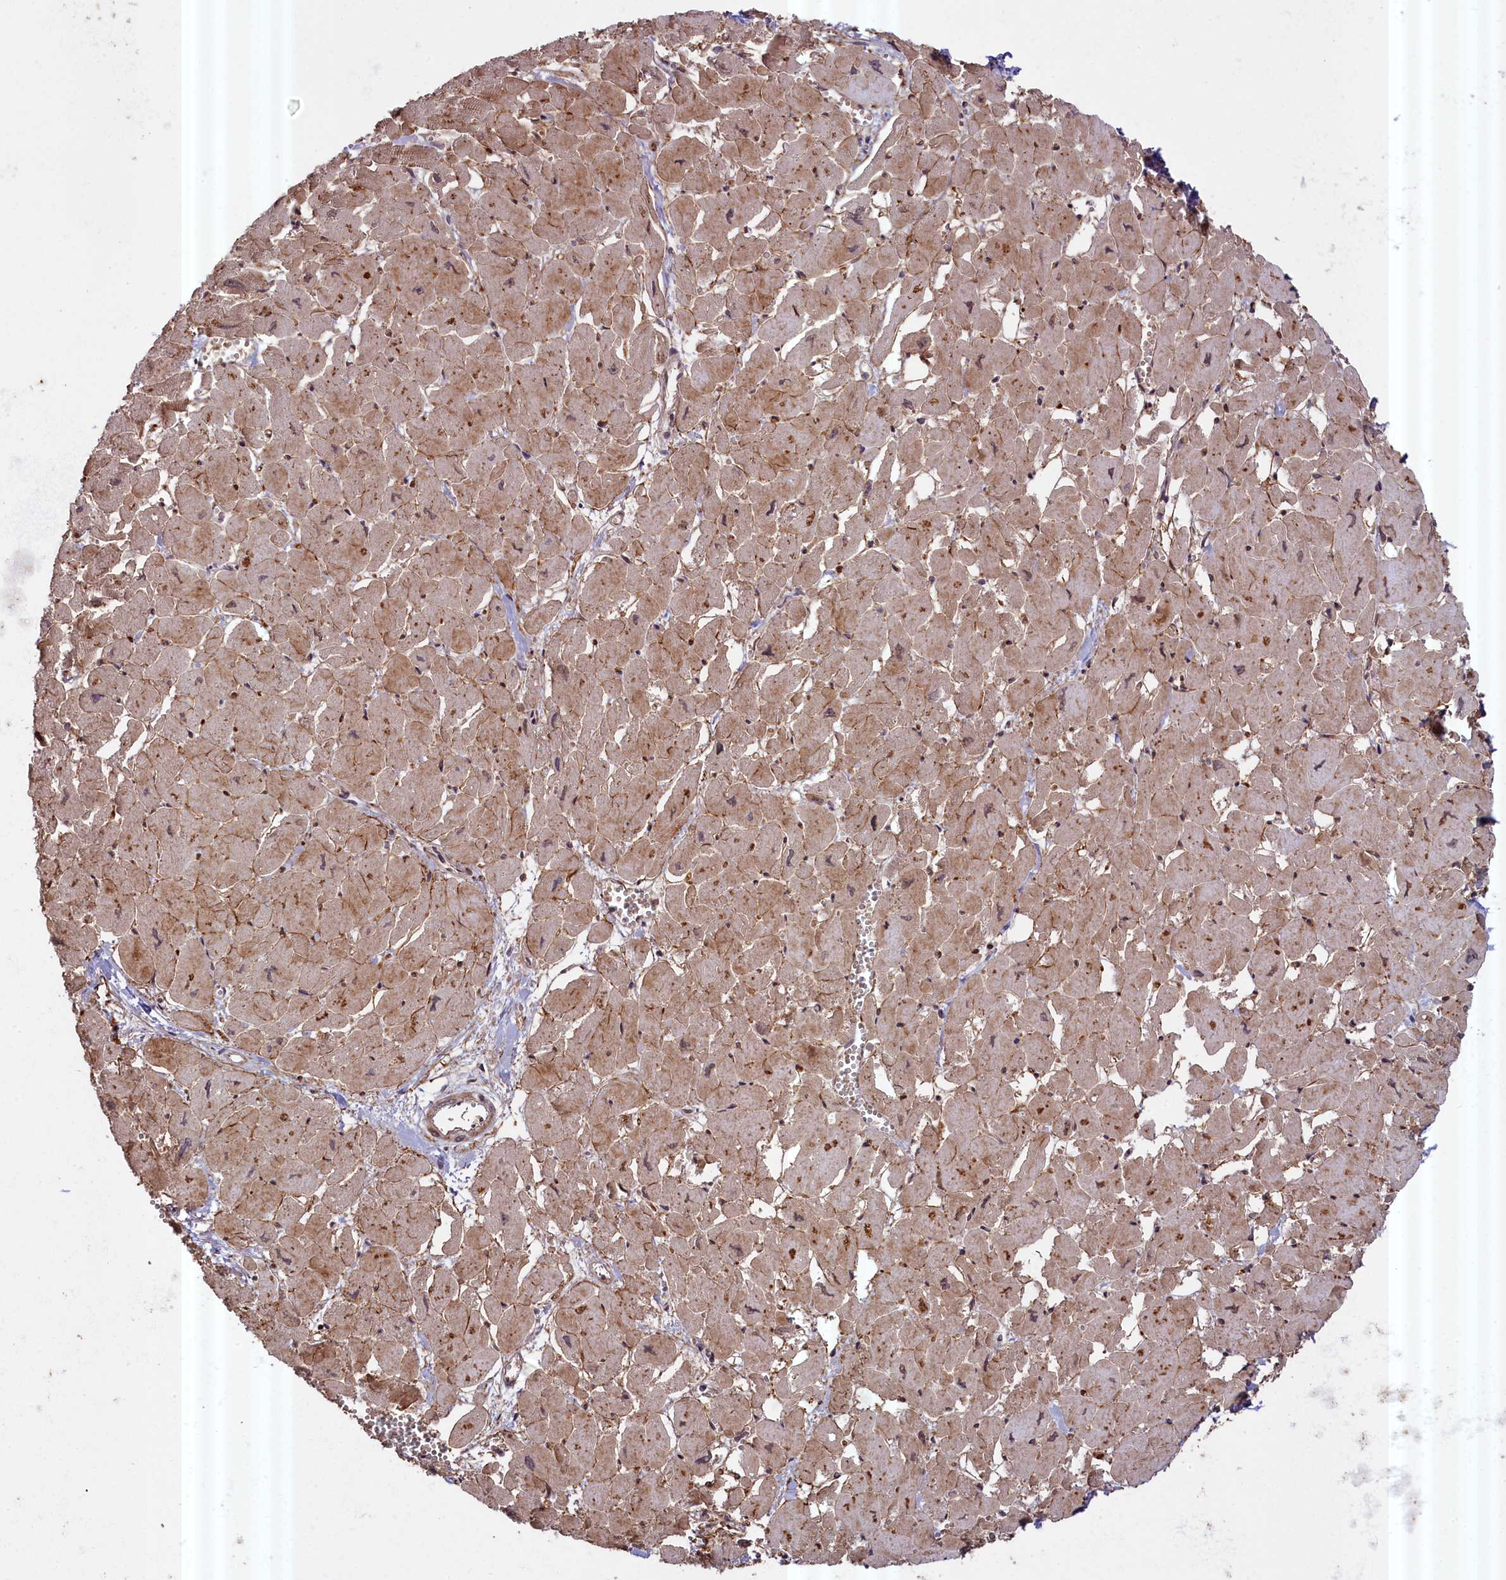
{"staining": {"intensity": "moderate", "quantity": ">75%", "location": "cytoplasmic/membranous"}, "tissue": "heart muscle", "cell_type": "Cardiomyocytes", "image_type": "normal", "snomed": [{"axis": "morphology", "description": "Normal tissue, NOS"}, {"axis": "topography", "description": "Heart"}], "caption": "Protein staining displays moderate cytoplasmic/membranous positivity in about >75% of cardiomyocytes in benign heart muscle.", "gene": "ZNF480", "patient": {"sex": "male", "age": 54}}